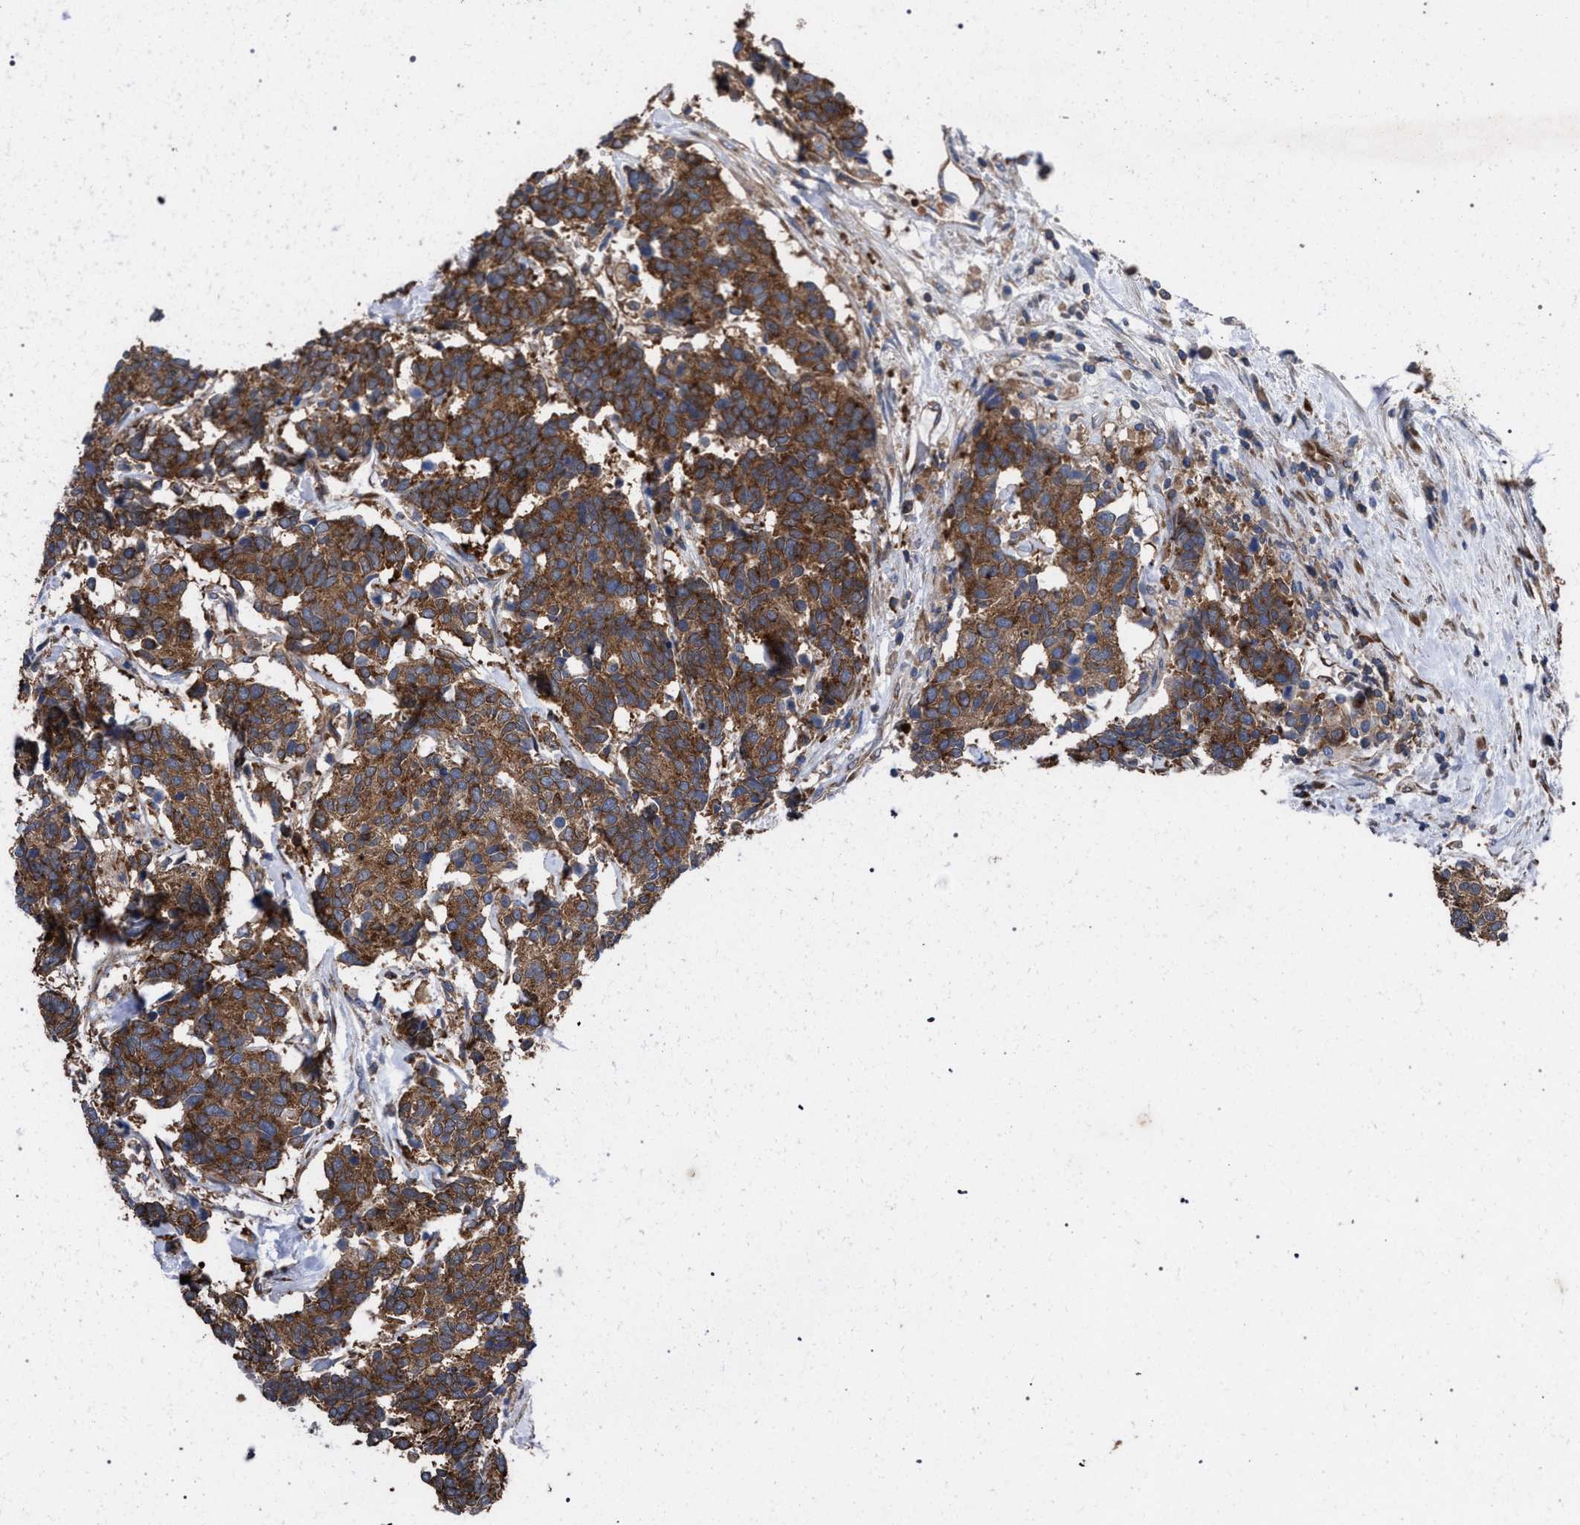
{"staining": {"intensity": "moderate", "quantity": ">75%", "location": "cytoplasmic/membranous"}, "tissue": "carcinoid", "cell_type": "Tumor cells", "image_type": "cancer", "snomed": [{"axis": "morphology", "description": "Carcinoma, NOS"}, {"axis": "morphology", "description": "Carcinoid, malignant, NOS"}, {"axis": "topography", "description": "Urinary bladder"}], "caption": "Immunohistochemistry of human carcinoid displays medium levels of moderate cytoplasmic/membranous positivity in approximately >75% of tumor cells.", "gene": "CDR2L", "patient": {"sex": "male", "age": 57}}